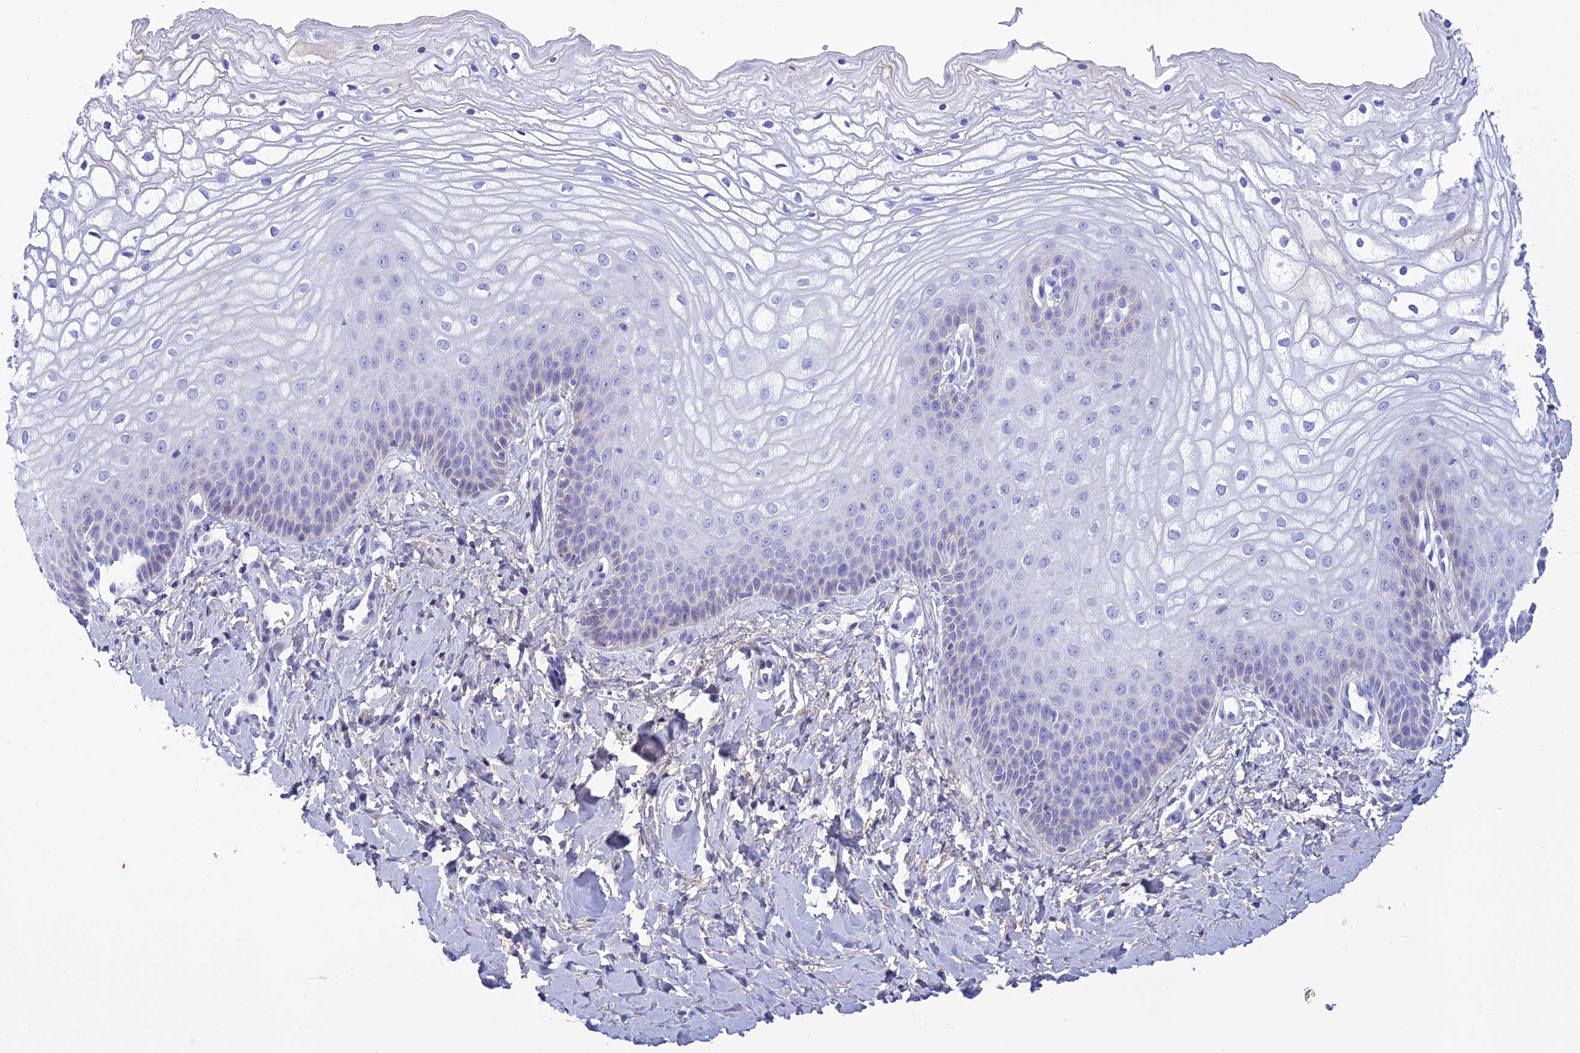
{"staining": {"intensity": "negative", "quantity": "none", "location": "none"}, "tissue": "vagina", "cell_type": "Squamous epithelial cells", "image_type": "normal", "snomed": [{"axis": "morphology", "description": "Normal tissue, NOS"}, {"axis": "topography", "description": "Vagina"}, {"axis": "topography", "description": "Cervix"}], "caption": "IHC micrograph of unremarkable vagina: vagina stained with DAB shows no significant protein expression in squamous epithelial cells.", "gene": "PRNP", "patient": {"sex": "female", "age": 40}}